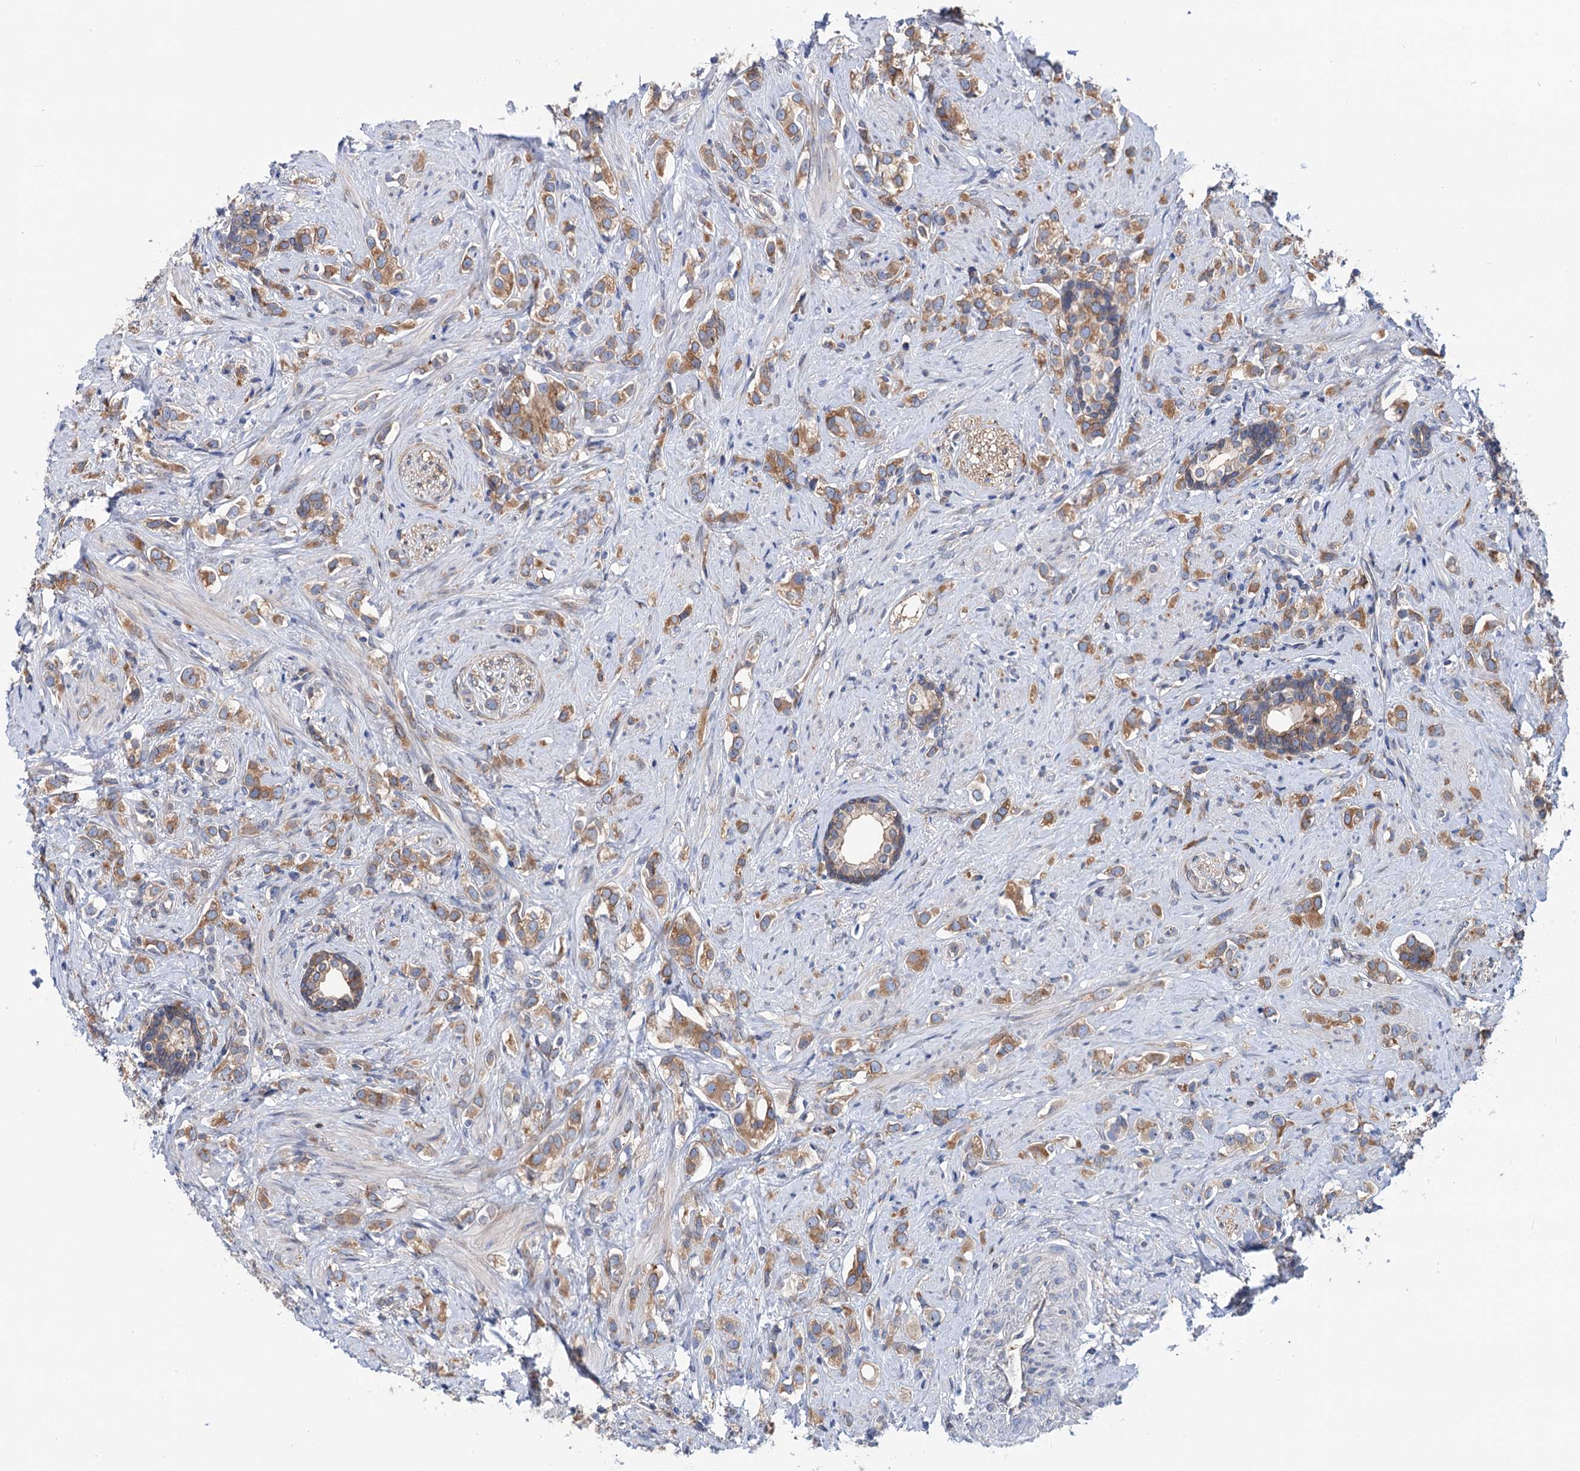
{"staining": {"intensity": "moderate", "quantity": ">75%", "location": "cytoplasmic/membranous"}, "tissue": "prostate cancer", "cell_type": "Tumor cells", "image_type": "cancer", "snomed": [{"axis": "morphology", "description": "Adenocarcinoma, High grade"}, {"axis": "topography", "description": "Prostate"}], "caption": "Prostate adenocarcinoma (high-grade) was stained to show a protein in brown. There is medium levels of moderate cytoplasmic/membranous staining in approximately >75% of tumor cells.", "gene": "PTDSS2", "patient": {"sex": "male", "age": 63}}